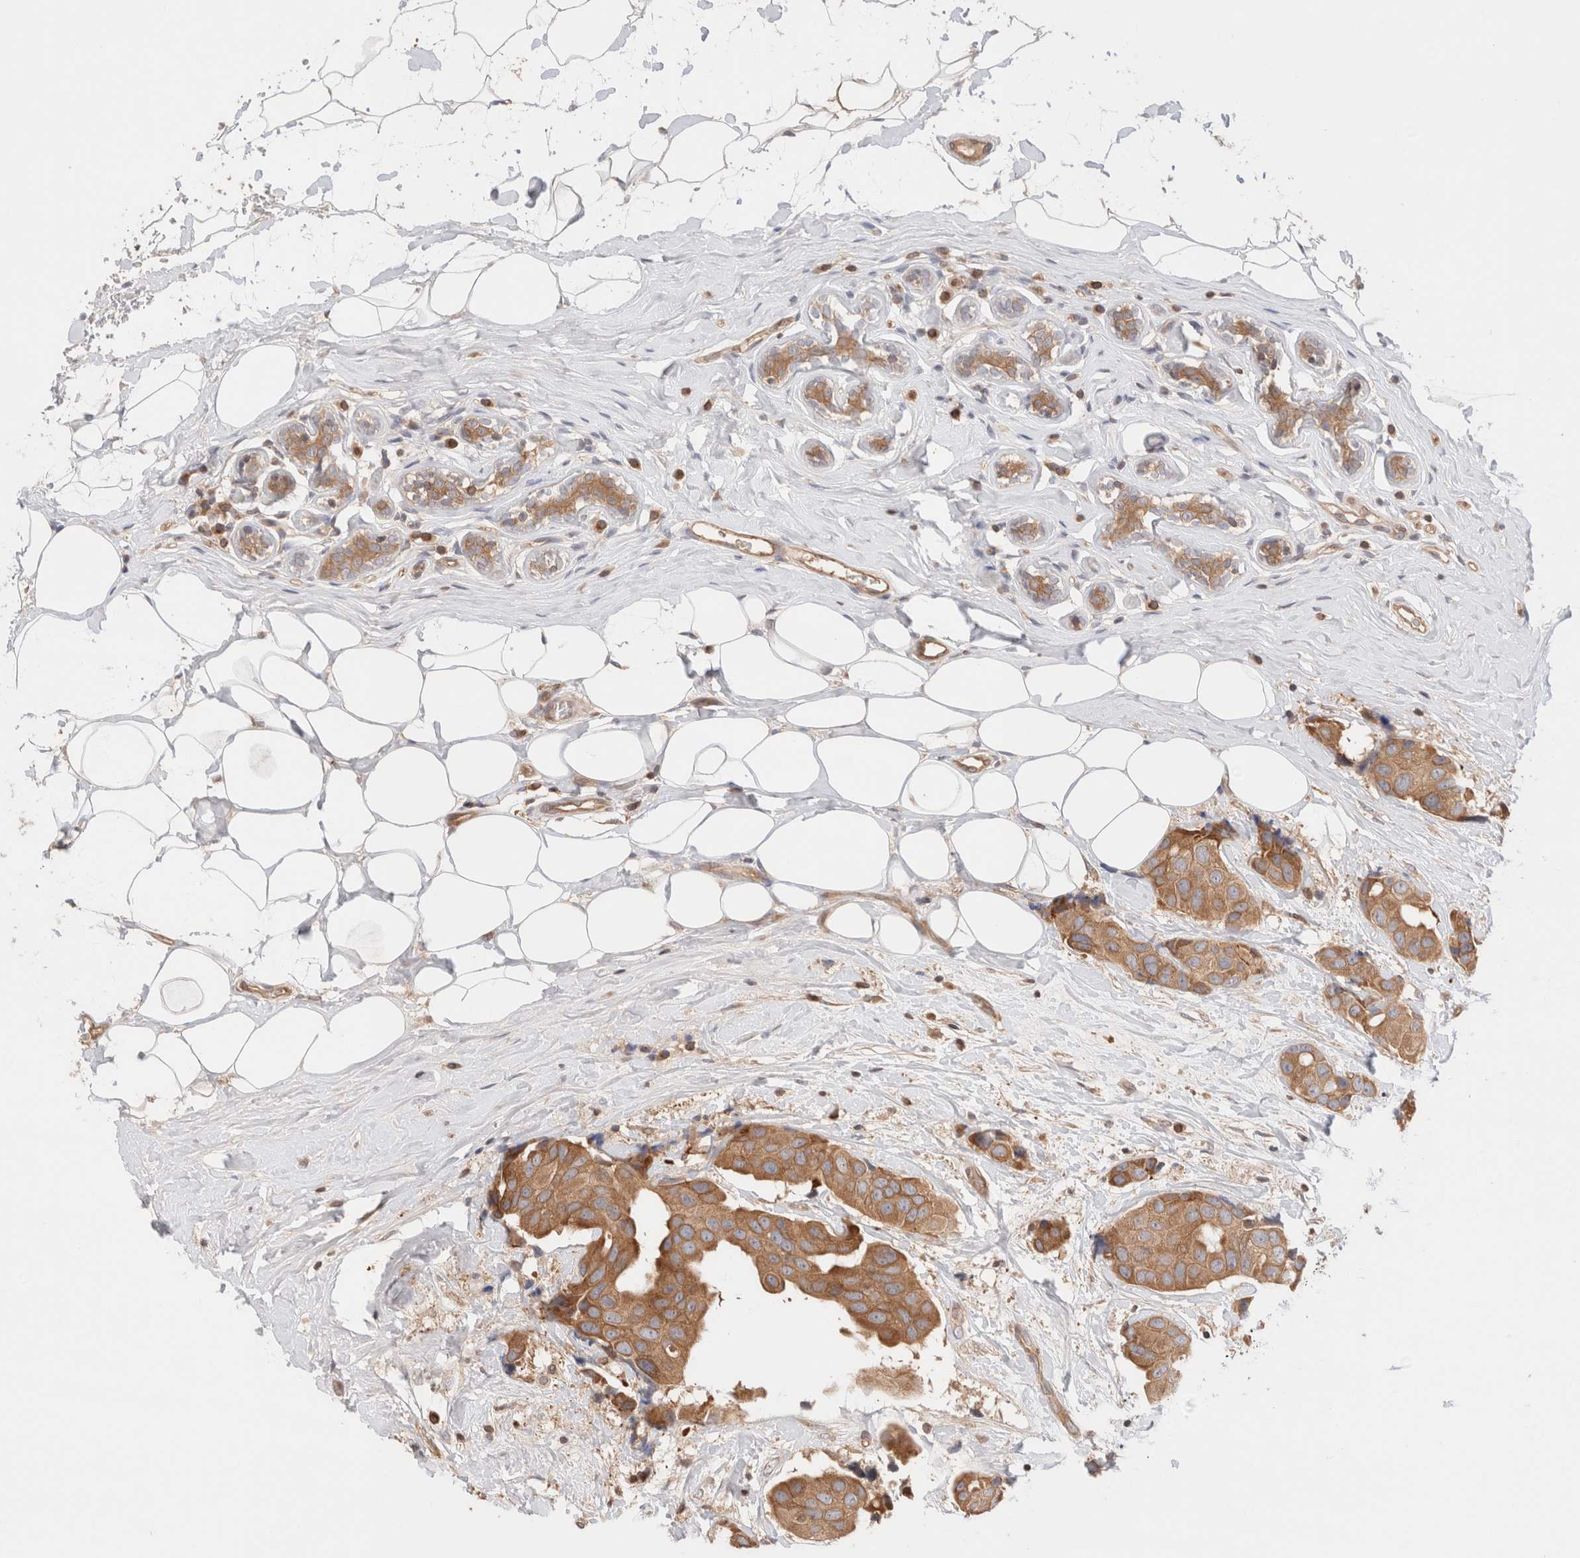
{"staining": {"intensity": "moderate", "quantity": ">75%", "location": "cytoplasmic/membranous"}, "tissue": "breast cancer", "cell_type": "Tumor cells", "image_type": "cancer", "snomed": [{"axis": "morphology", "description": "Normal tissue, NOS"}, {"axis": "morphology", "description": "Duct carcinoma"}, {"axis": "topography", "description": "Breast"}], "caption": "Immunohistochemistry (IHC) of breast intraductal carcinoma displays medium levels of moderate cytoplasmic/membranous staining in about >75% of tumor cells.", "gene": "SIKE1", "patient": {"sex": "female", "age": 39}}